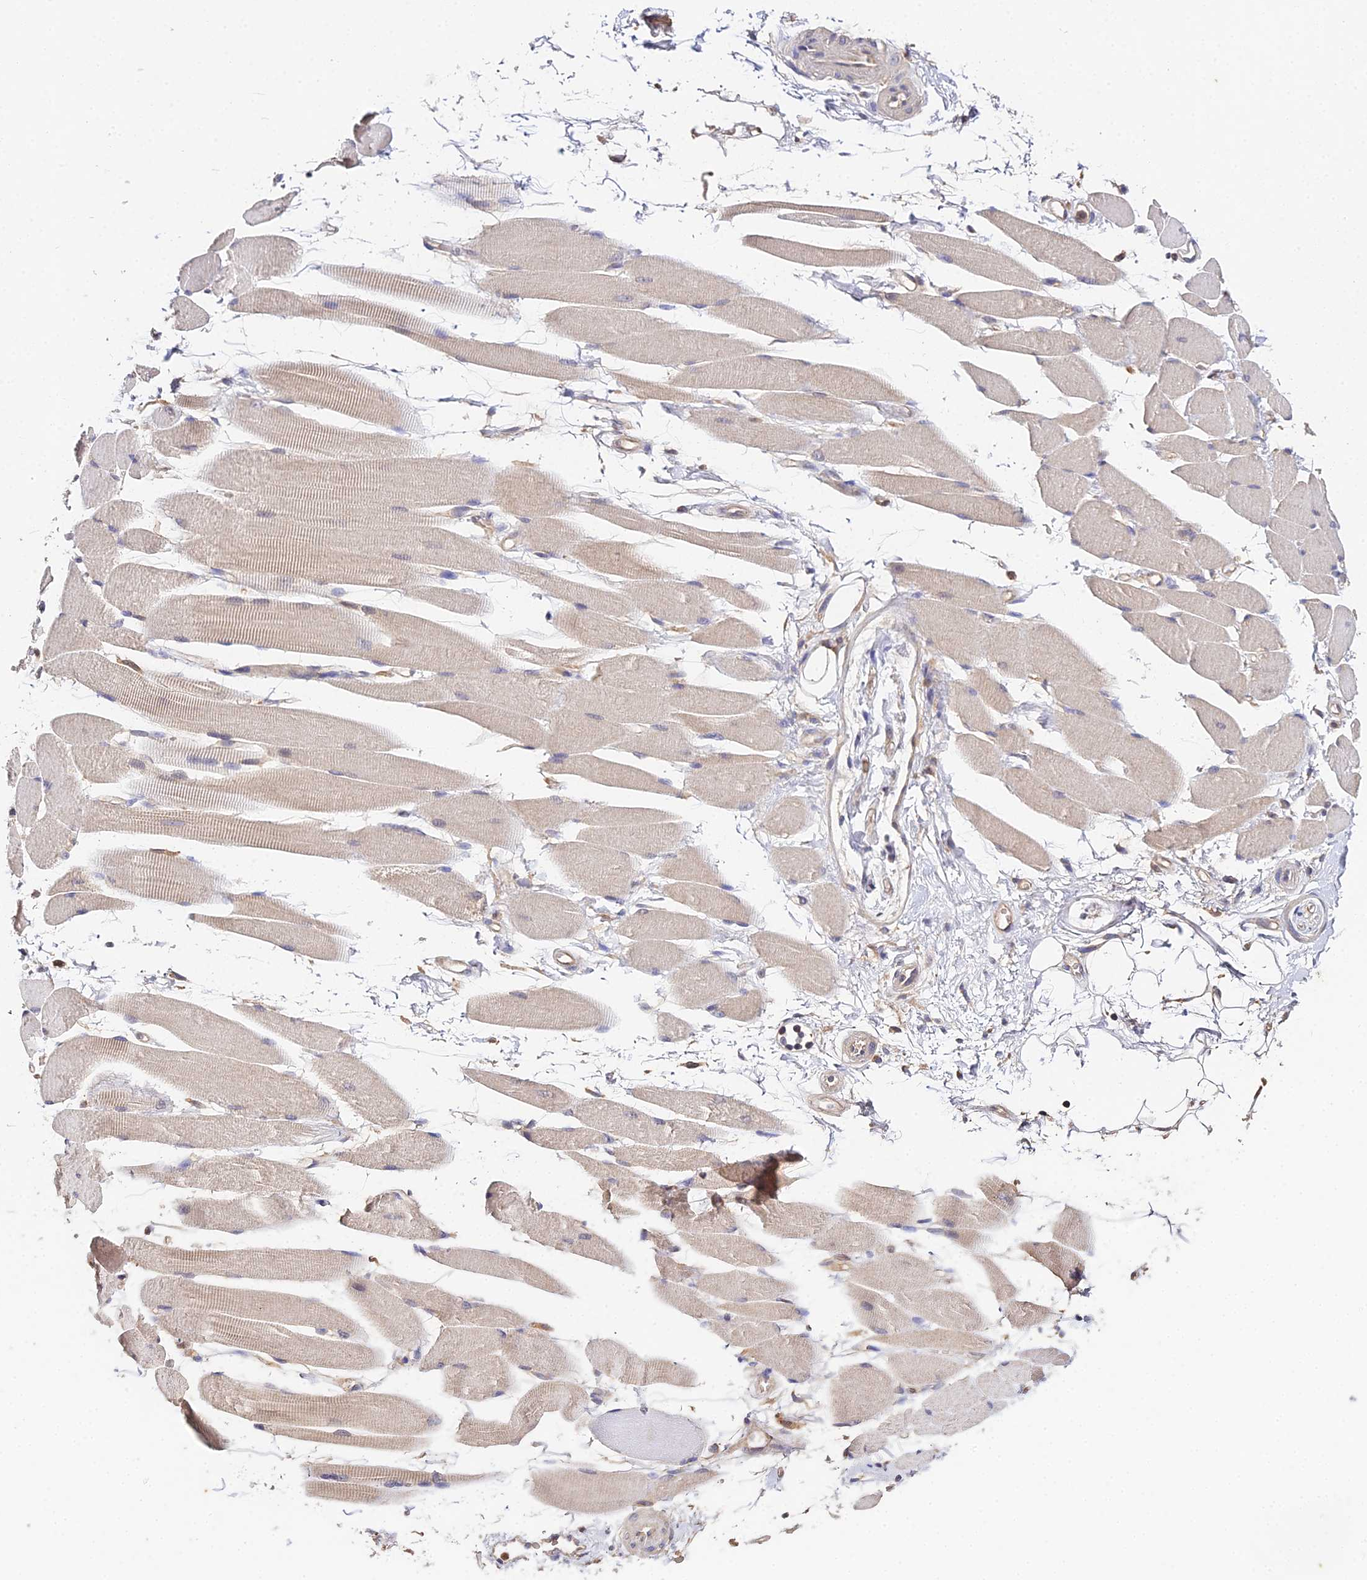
{"staining": {"intensity": "negative", "quantity": "none", "location": "none"}, "tissue": "skeletal muscle", "cell_type": "Myocytes", "image_type": "normal", "snomed": [{"axis": "morphology", "description": "Normal tissue, NOS"}, {"axis": "topography", "description": "Skeletal muscle"}, {"axis": "topography", "description": "Oral tissue"}, {"axis": "topography", "description": "Peripheral nerve tissue"}], "caption": "Skeletal muscle was stained to show a protein in brown. There is no significant expression in myocytes. The staining is performed using DAB (3,3'-diaminobenzidine) brown chromogen with nuclei counter-stained in using hematoxylin.", "gene": "FBP1", "patient": {"sex": "female", "age": 84}}